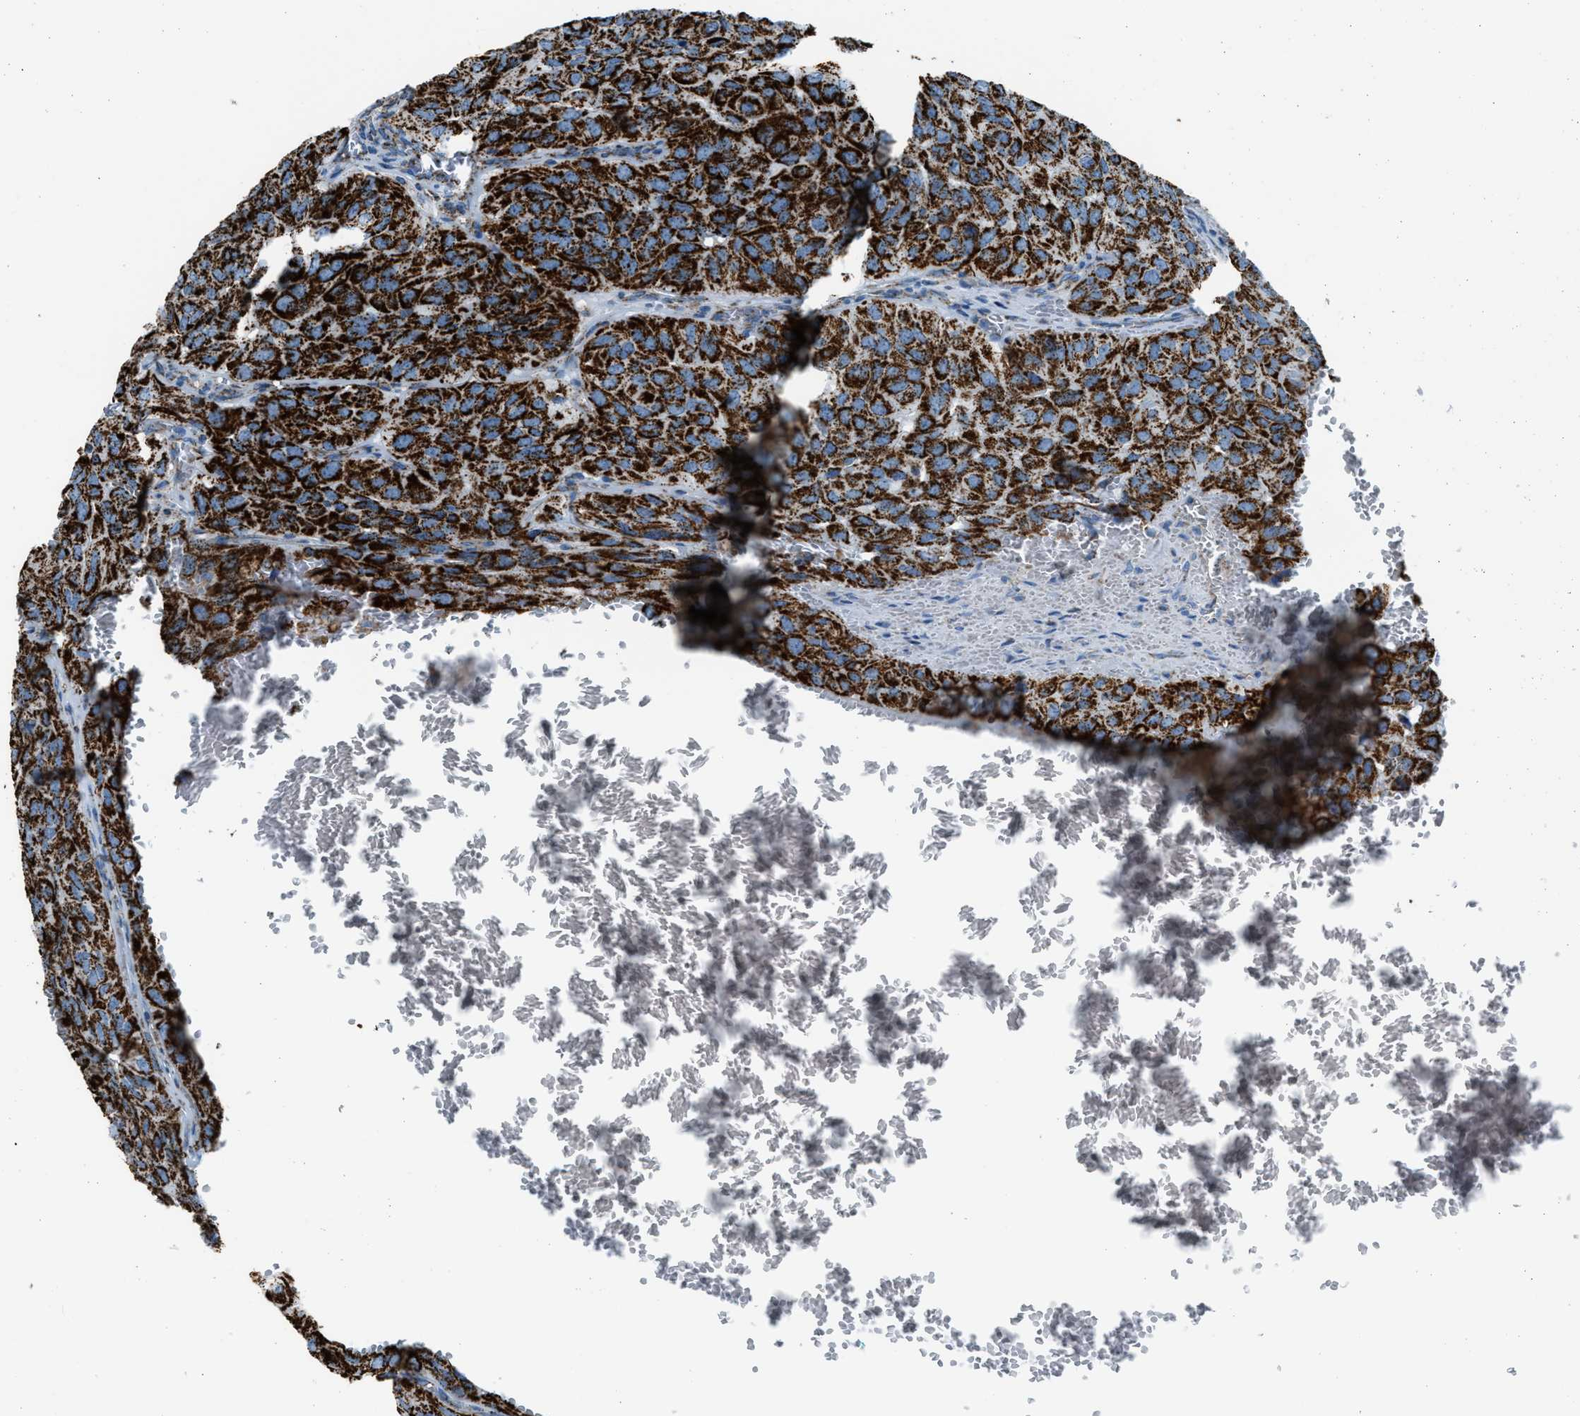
{"staining": {"intensity": "strong", "quantity": ">75%", "location": "cytoplasmic/membranous"}, "tissue": "head and neck cancer", "cell_type": "Tumor cells", "image_type": "cancer", "snomed": [{"axis": "morphology", "description": "Adenocarcinoma, NOS"}, {"axis": "topography", "description": "Salivary gland, NOS"}, {"axis": "topography", "description": "Head-Neck"}], "caption": "This is a histology image of IHC staining of adenocarcinoma (head and neck), which shows strong positivity in the cytoplasmic/membranous of tumor cells.", "gene": "MDH2", "patient": {"sex": "female", "age": 76}}